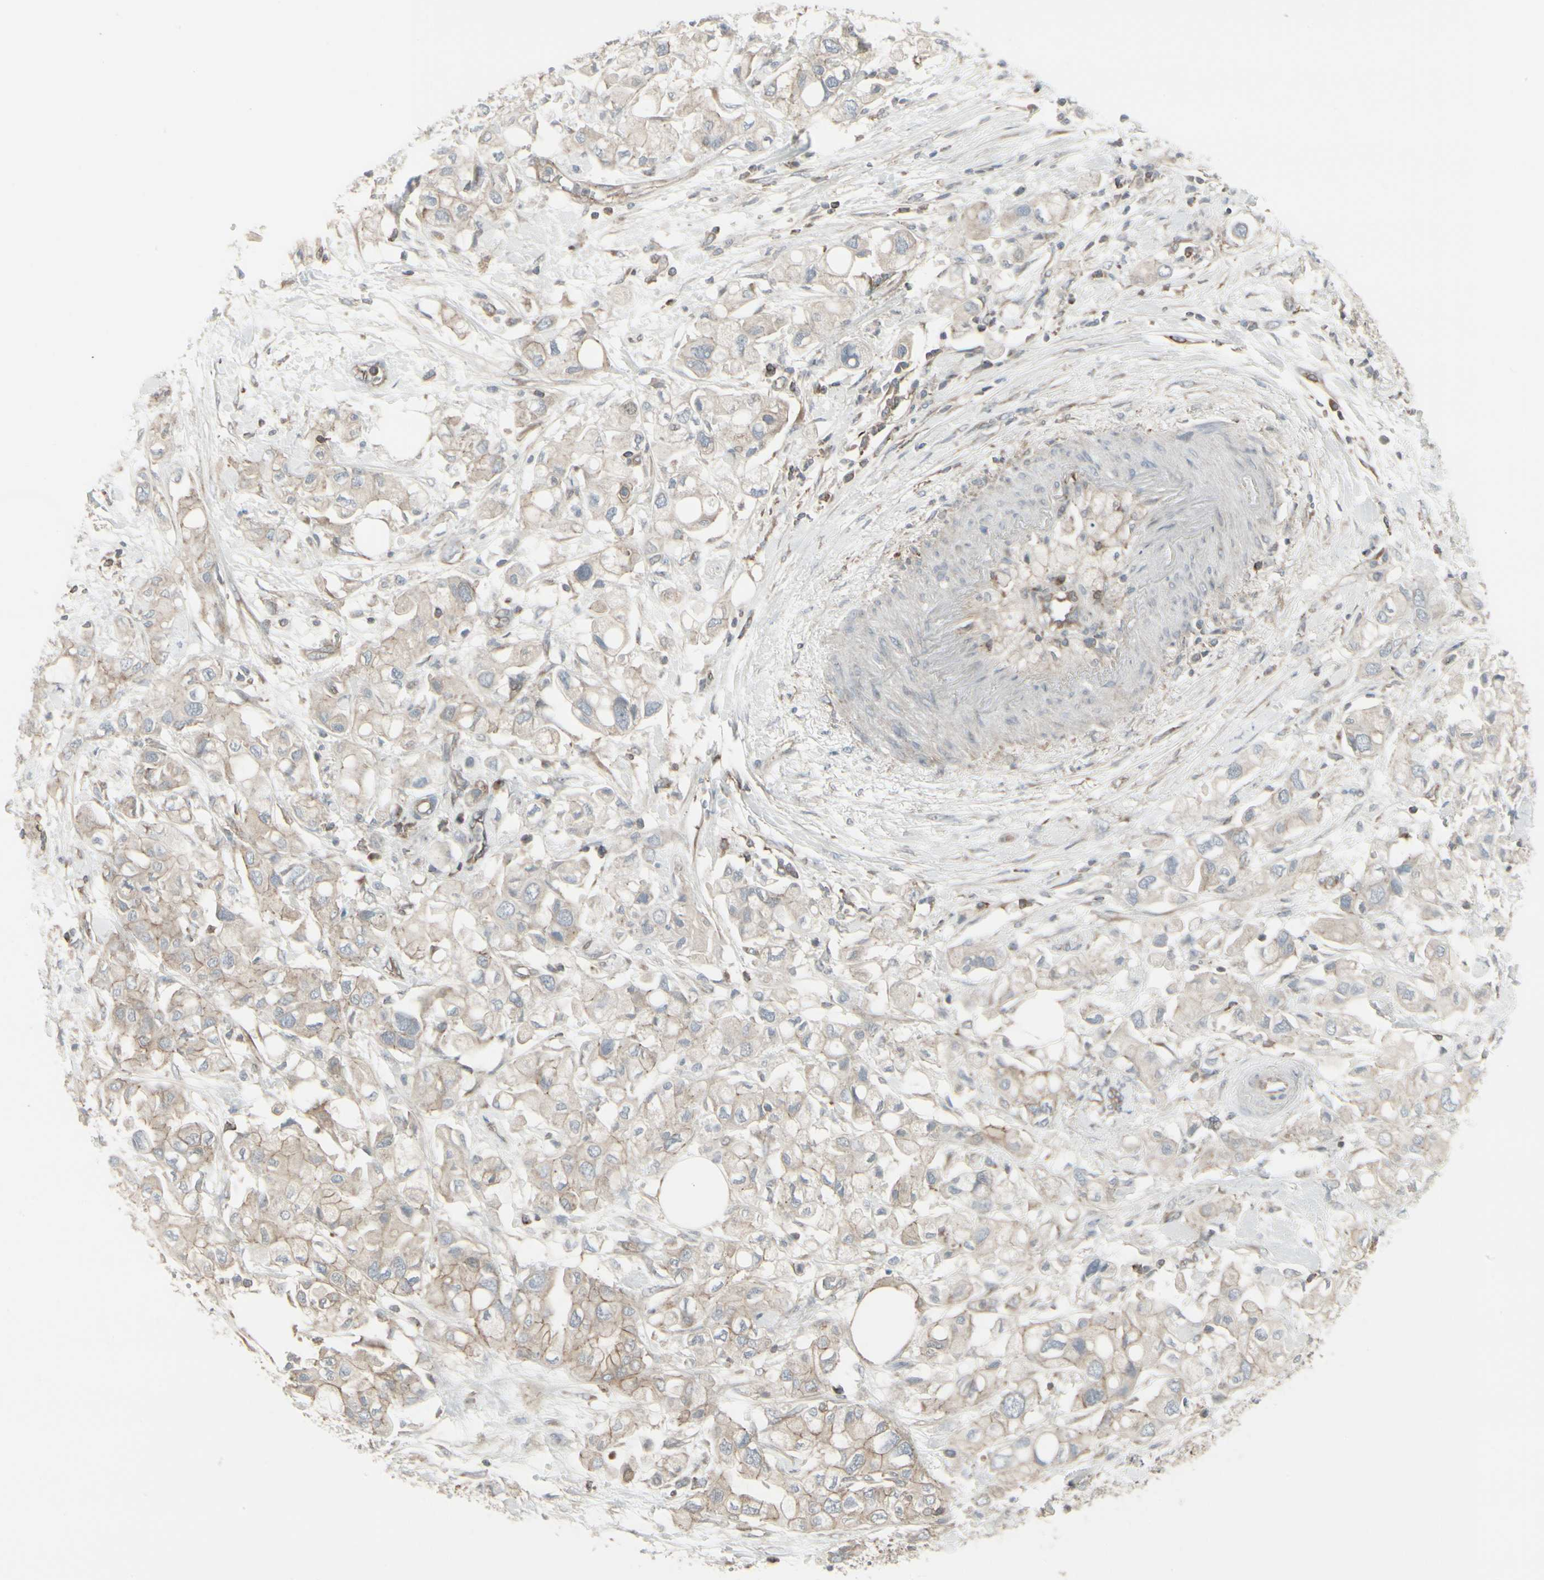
{"staining": {"intensity": "weak", "quantity": ">75%", "location": "cytoplasmic/membranous"}, "tissue": "pancreatic cancer", "cell_type": "Tumor cells", "image_type": "cancer", "snomed": [{"axis": "morphology", "description": "Adenocarcinoma, NOS"}, {"axis": "topography", "description": "Pancreas"}], "caption": "Immunohistochemical staining of adenocarcinoma (pancreatic) demonstrates low levels of weak cytoplasmic/membranous staining in about >75% of tumor cells. (DAB IHC, brown staining for protein, blue staining for nuclei).", "gene": "EPS15", "patient": {"sex": "female", "age": 56}}